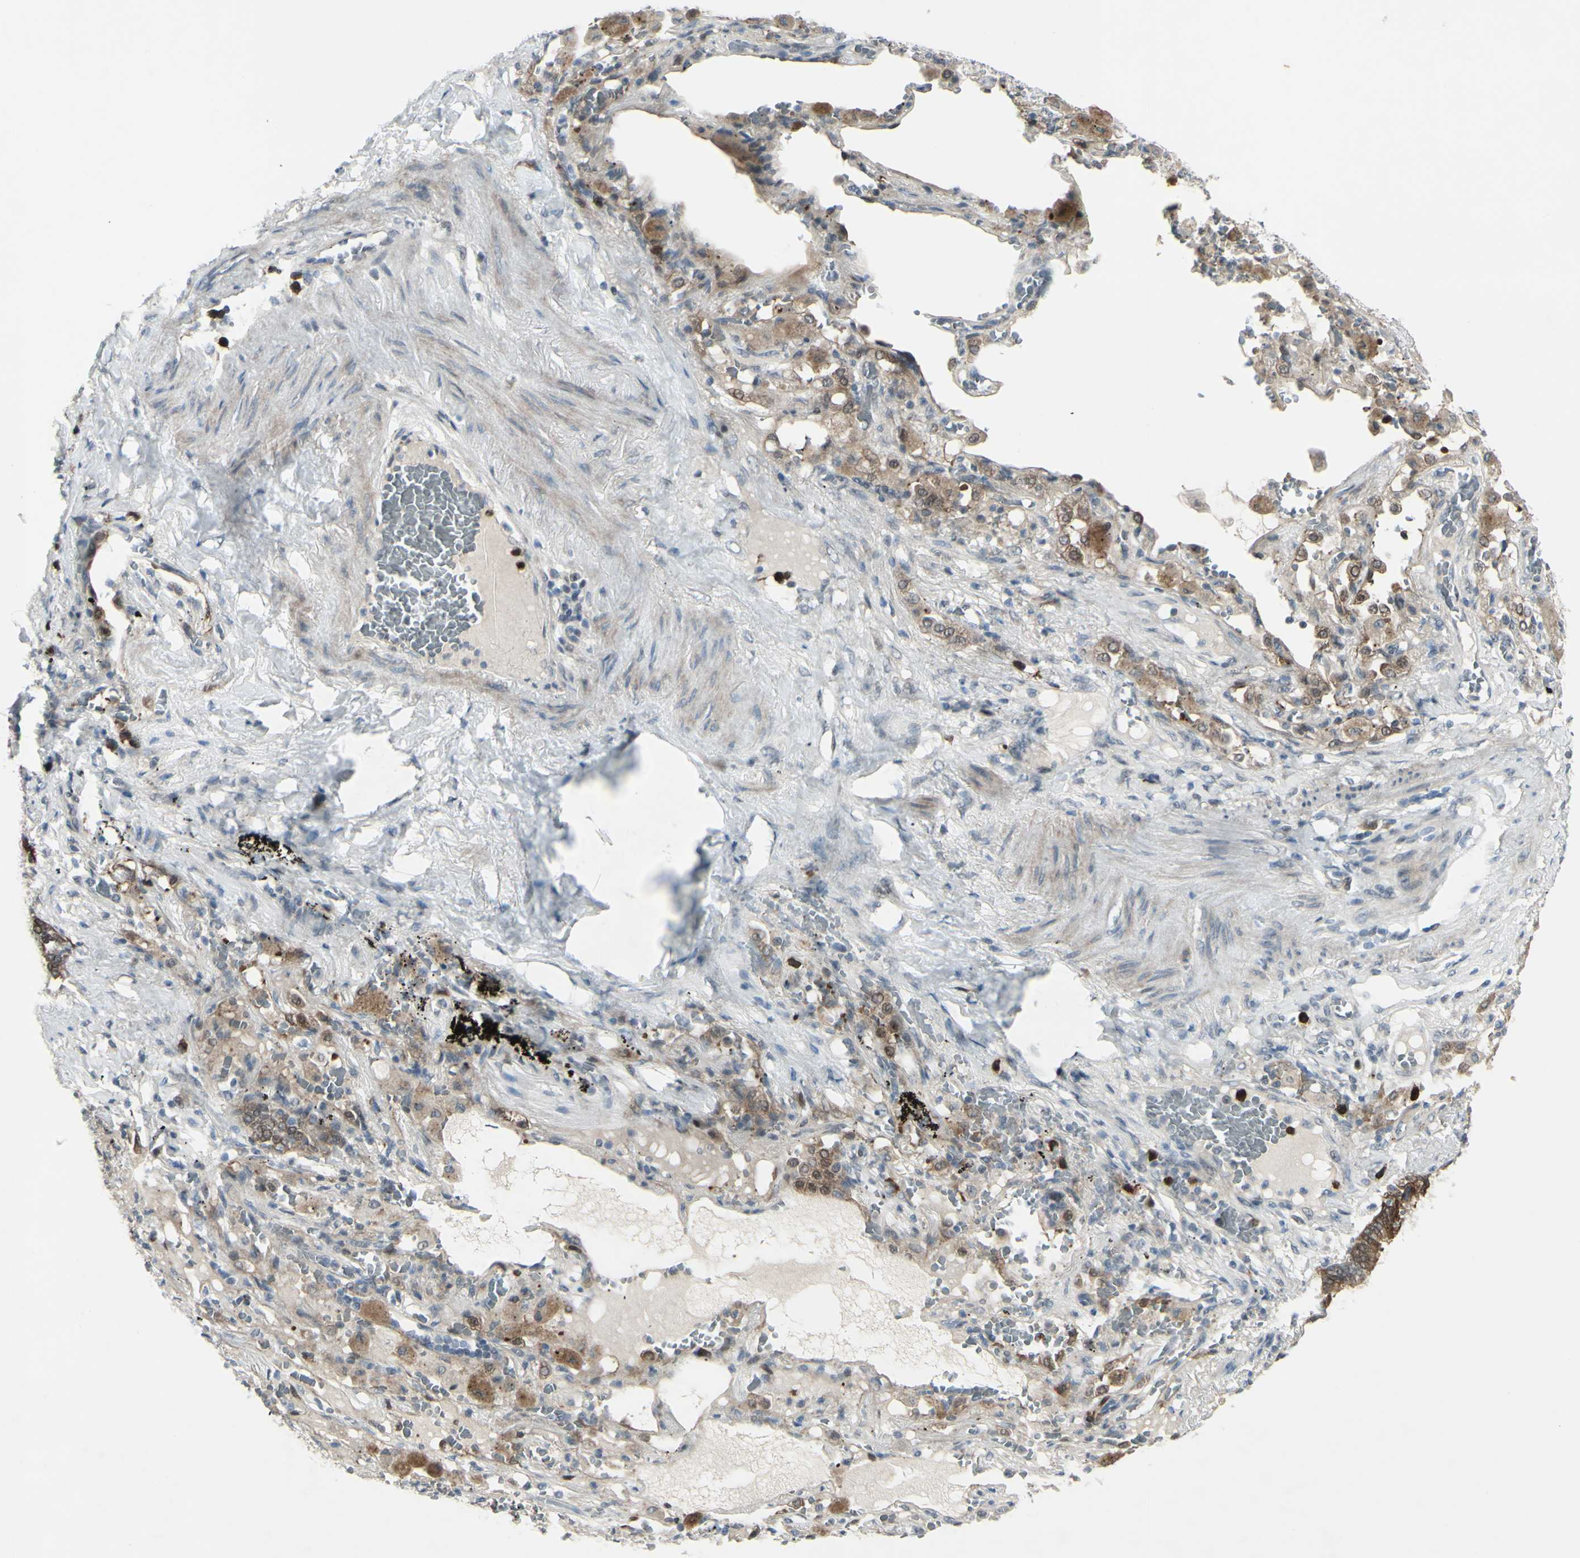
{"staining": {"intensity": "moderate", "quantity": ">75%", "location": "cytoplasmic/membranous"}, "tissue": "lung cancer", "cell_type": "Tumor cells", "image_type": "cancer", "snomed": [{"axis": "morphology", "description": "Squamous cell carcinoma, NOS"}, {"axis": "topography", "description": "Lung"}], "caption": "A histopathology image of human lung cancer stained for a protein shows moderate cytoplasmic/membranous brown staining in tumor cells.", "gene": "ETNK1", "patient": {"sex": "male", "age": 57}}